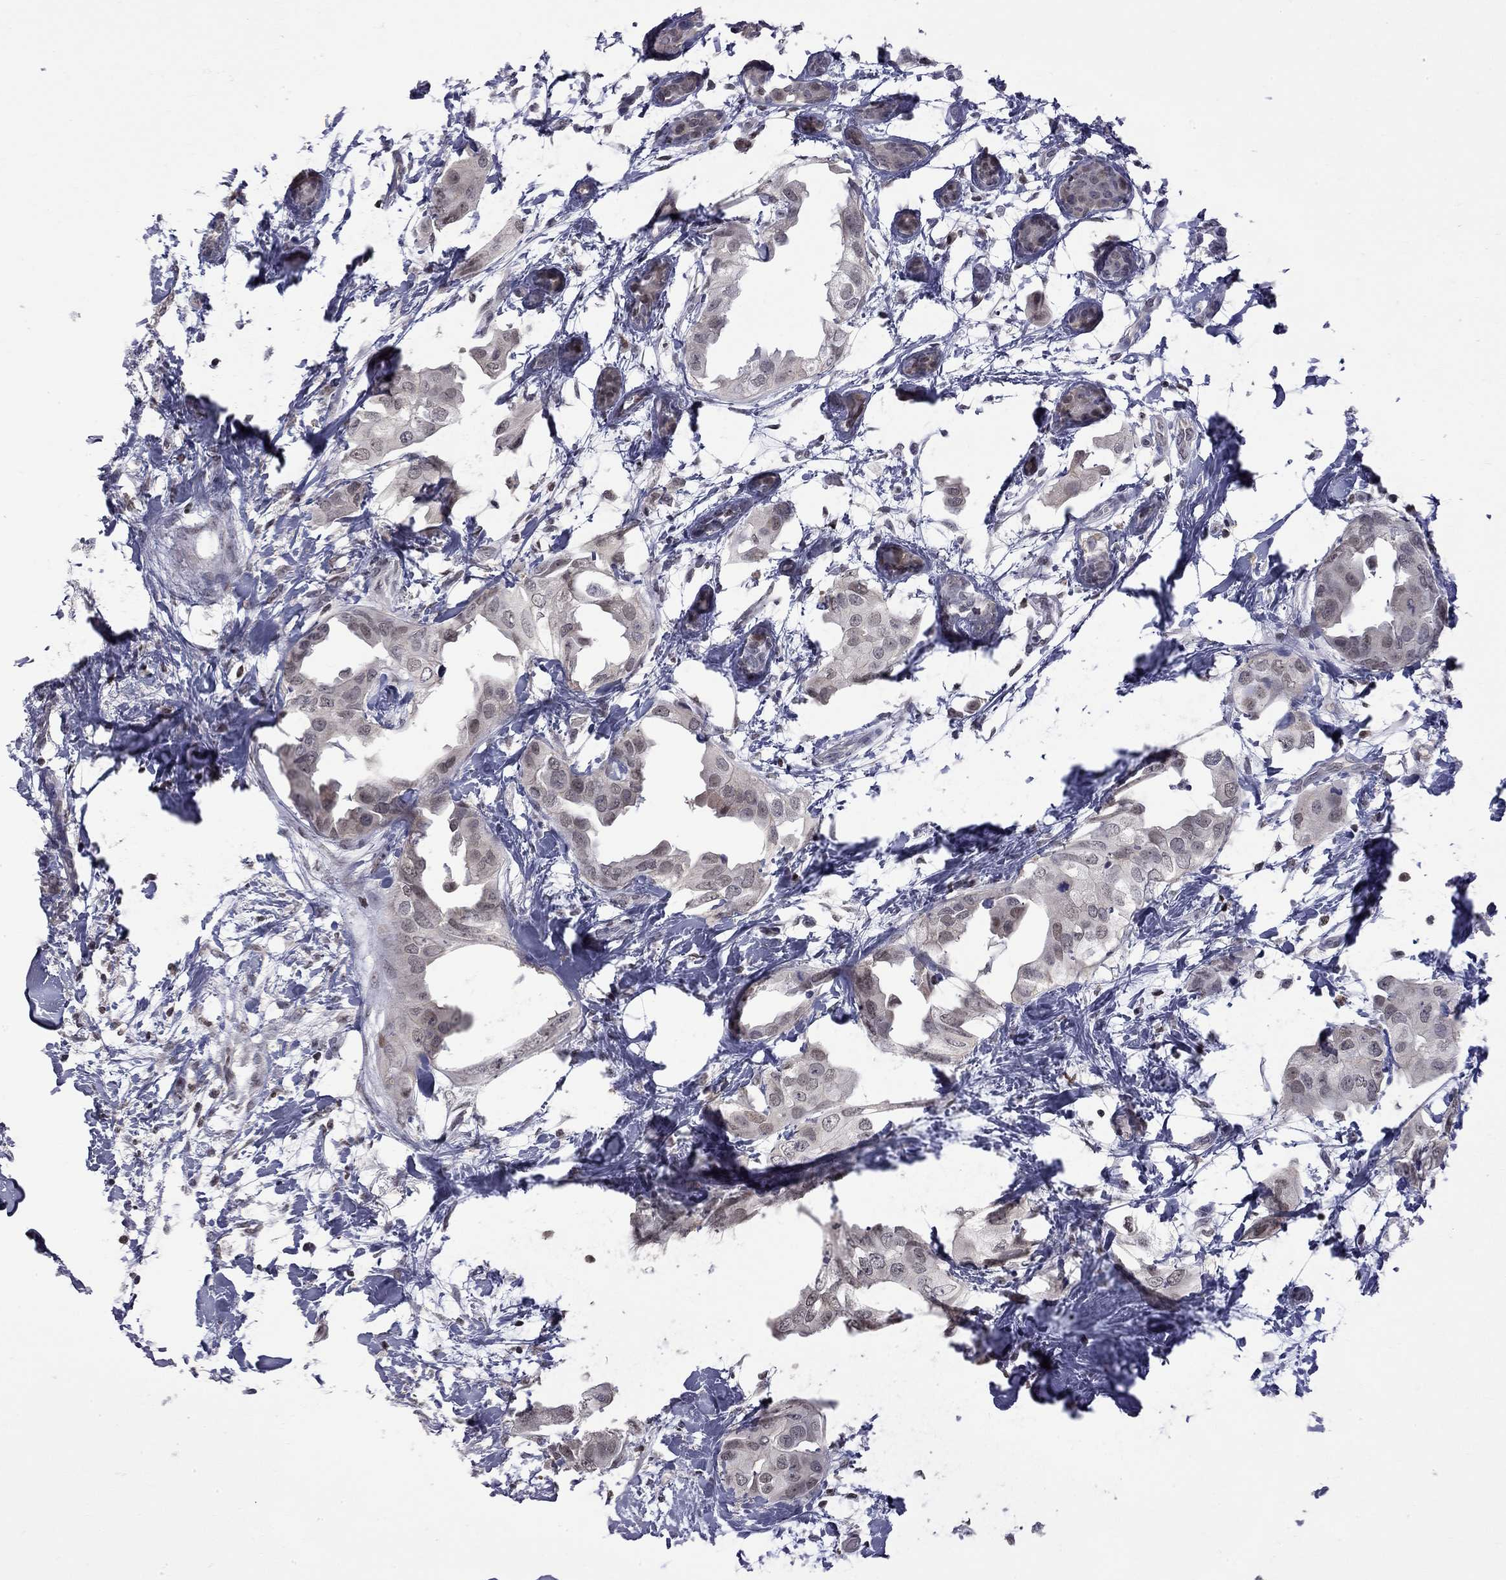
{"staining": {"intensity": "weak", "quantity": "<25%", "location": "cytoplasmic/membranous"}, "tissue": "breast cancer", "cell_type": "Tumor cells", "image_type": "cancer", "snomed": [{"axis": "morphology", "description": "Normal tissue, NOS"}, {"axis": "morphology", "description": "Duct carcinoma"}, {"axis": "topography", "description": "Breast"}], "caption": "IHC micrograph of intraductal carcinoma (breast) stained for a protein (brown), which demonstrates no positivity in tumor cells.", "gene": "RFWD3", "patient": {"sex": "female", "age": 40}}